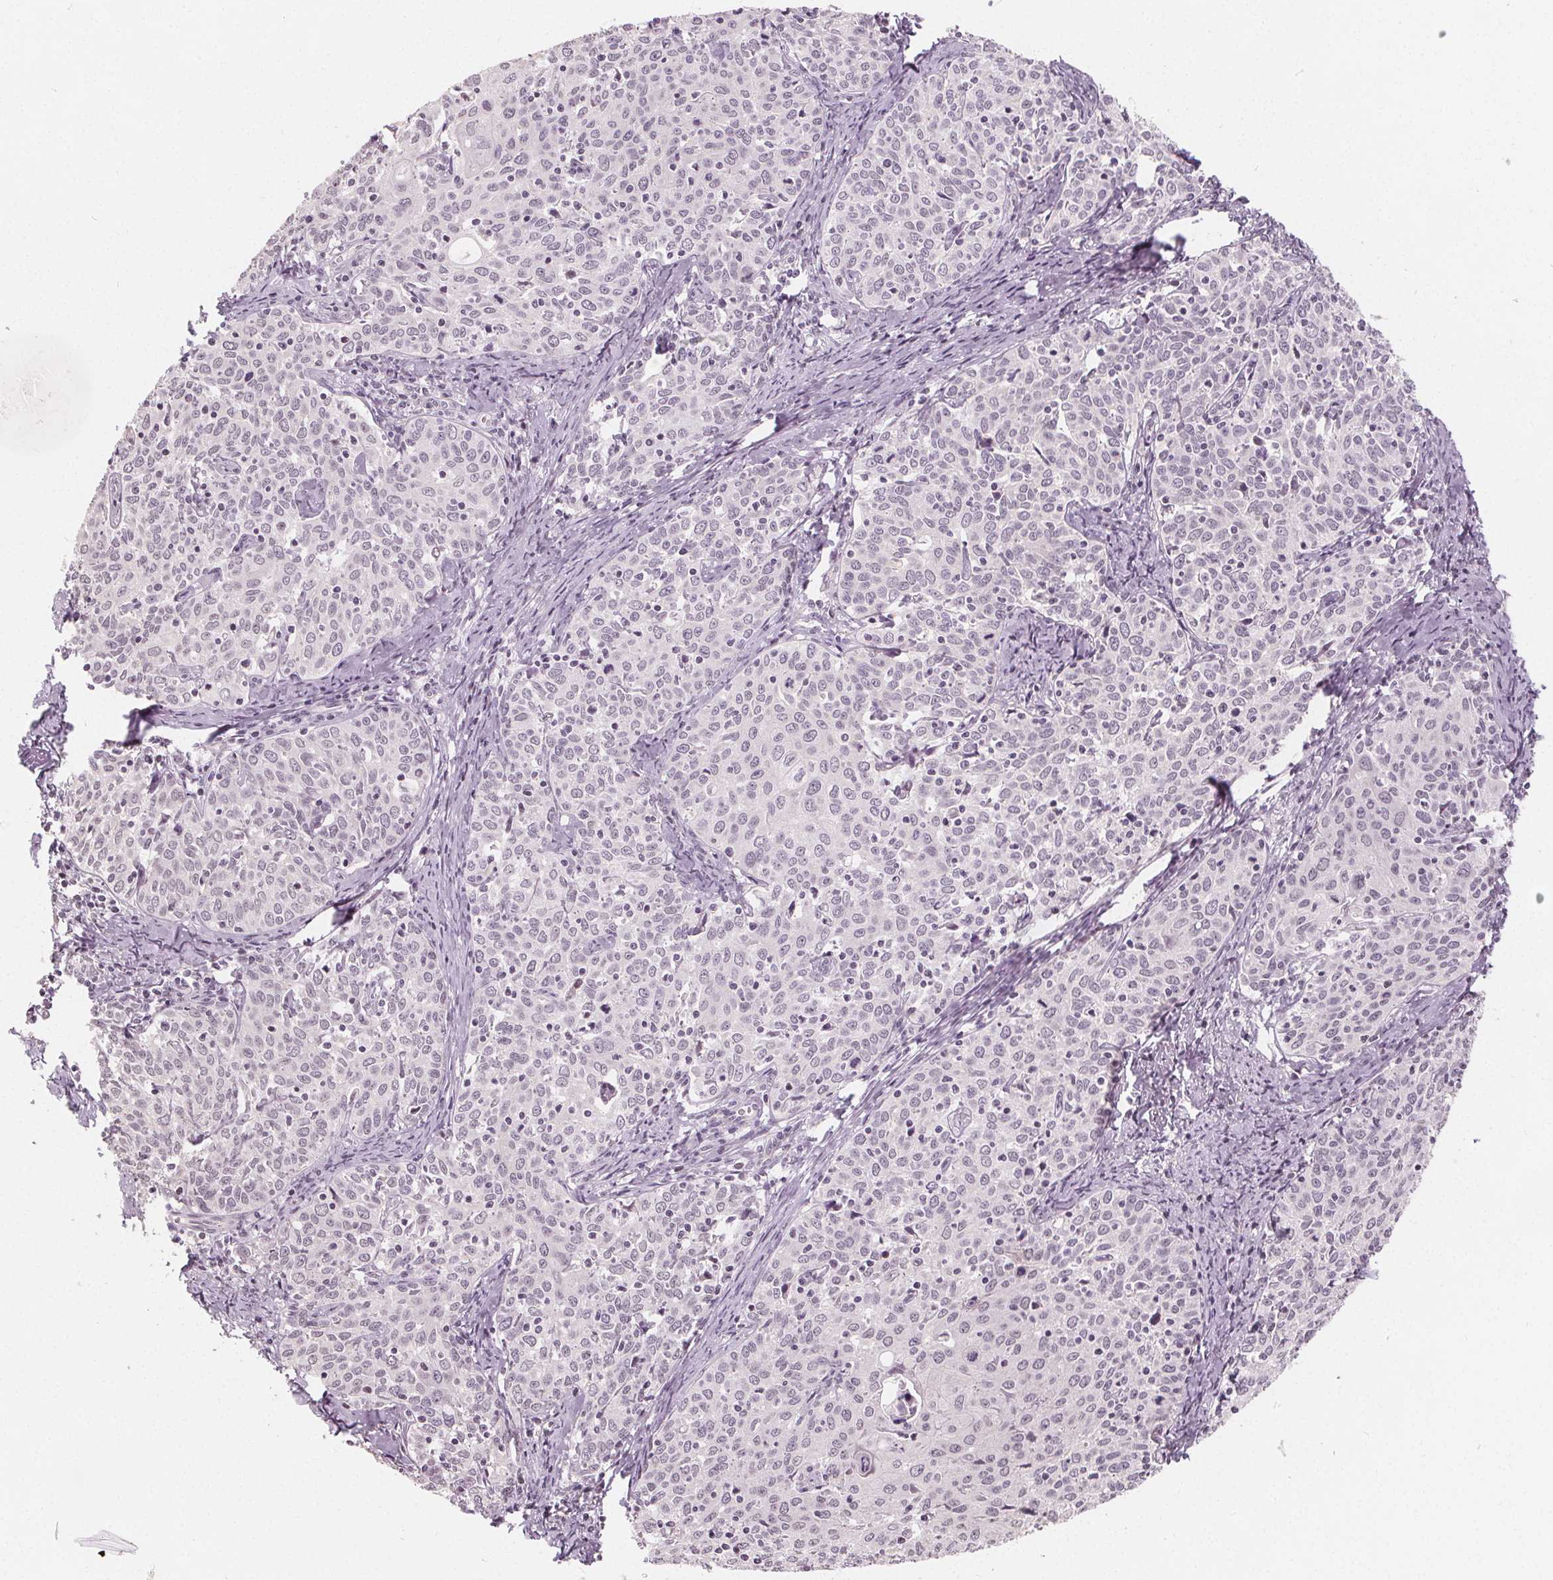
{"staining": {"intensity": "negative", "quantity": "none", "location": "none"}, "tissue": "cervical cancer", "cell_type": "Tumor cells", "image_type": "cancer", "snomed": [{"axis": "morphology", "description": "Squamous cell carcinoma, NOS"}, {"axis": "topography", "description": "Cervix"}], "caption": "Cervical cancer was stained to show a protein in brown. There is no significant expression in tumor cells.", "gene": "NUP210L", "patient": {"sex": "female", "age": 62}}